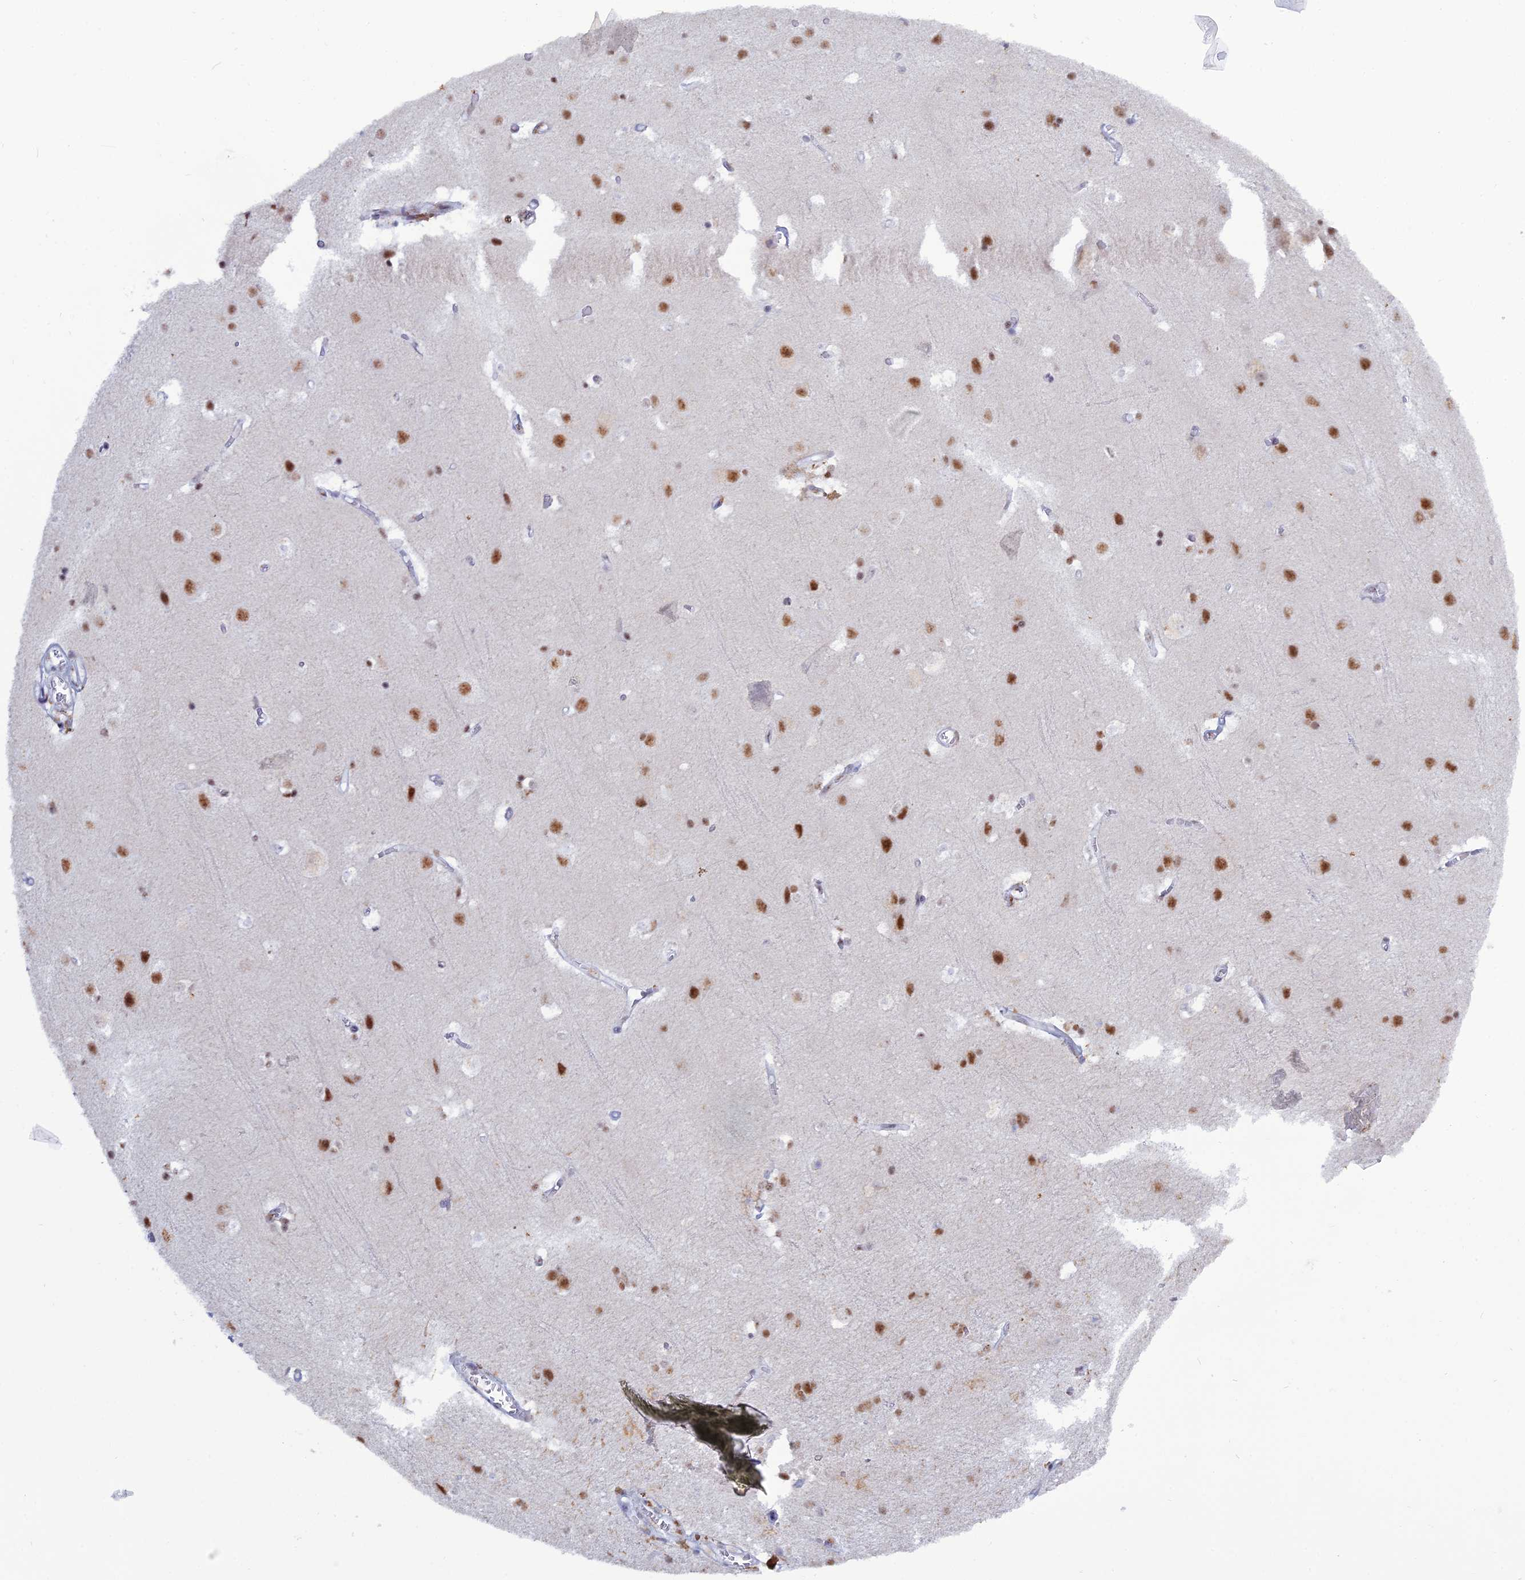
{"staining": {"intensity": "moderate", "quantity": "<25%", "location": "nuclear"}, "tissue": "cerebral cortex", "cell_type": "Endothelial cells", "image_type": "normal", "snomed": [{"axis": "morphology", "description": "Normal tissue, NOS"}, {"axis": "topography", "description": "Cerebral cortex"}], "caption": "This histopathology image reveals IHC staining of unremarkable human cerebral cortex, with low moderate nuclear staining in about <25% of endothelial cells.", "gene": "NOL4L", "patient": {"sex": "male", "age": 54}}